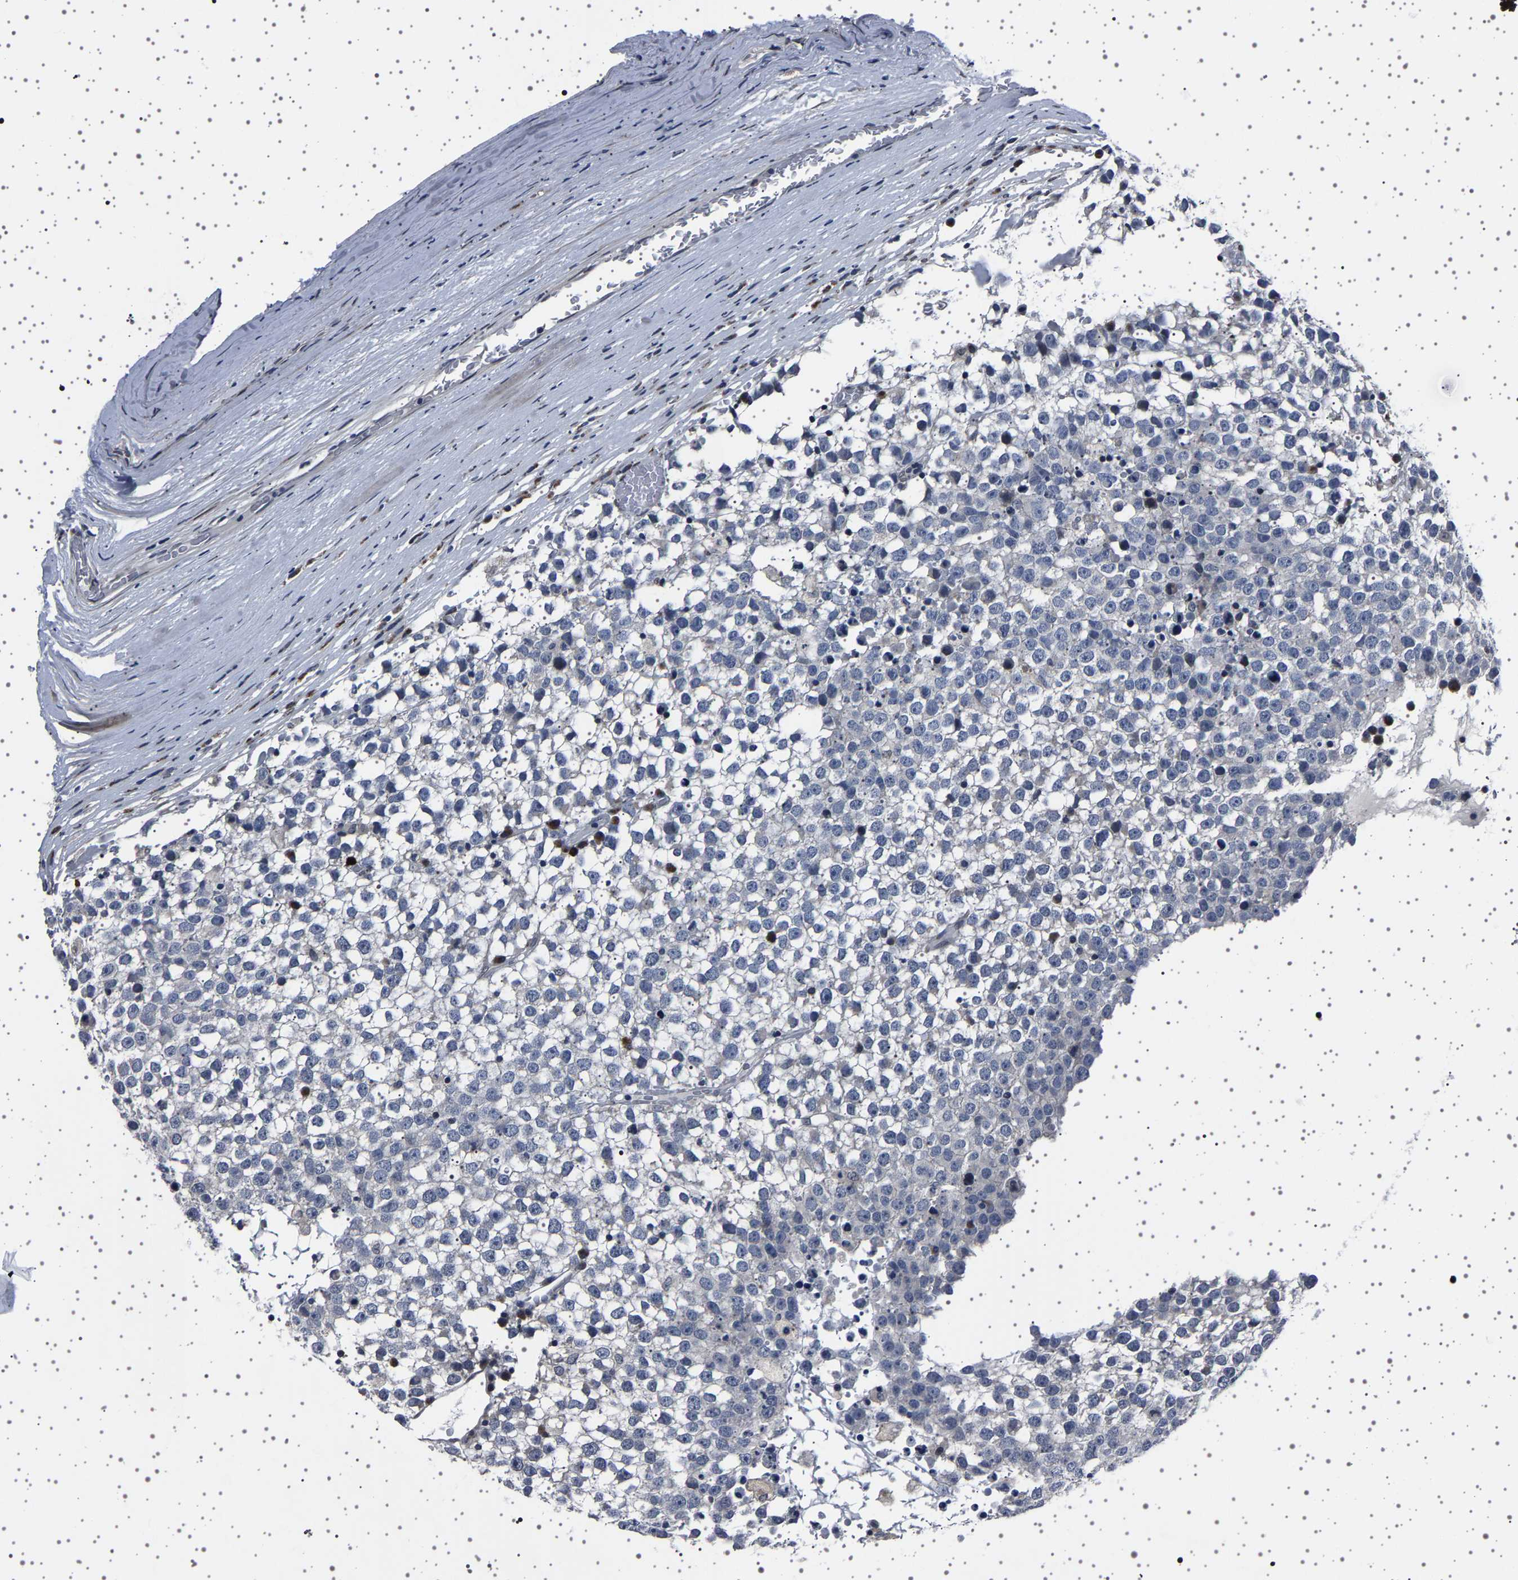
{"staining": {"intensity": "negative", "quantity": "none", "location": "none"}, "tissue": "testis cancer", "cell_type": "Tumor cells", "image_type": "cancer", "snomed": [{"axis": "morphology", "description": "Seminoma, NOS"}, {"axis": "topography", "description": "Testis"}], "caption": "Human testis seminoma stained for a protein using immunohistochemistry displays no positivity in tumor cells.", "gene": "PAK5", "patient": {"sex": "male", "age": 65}}